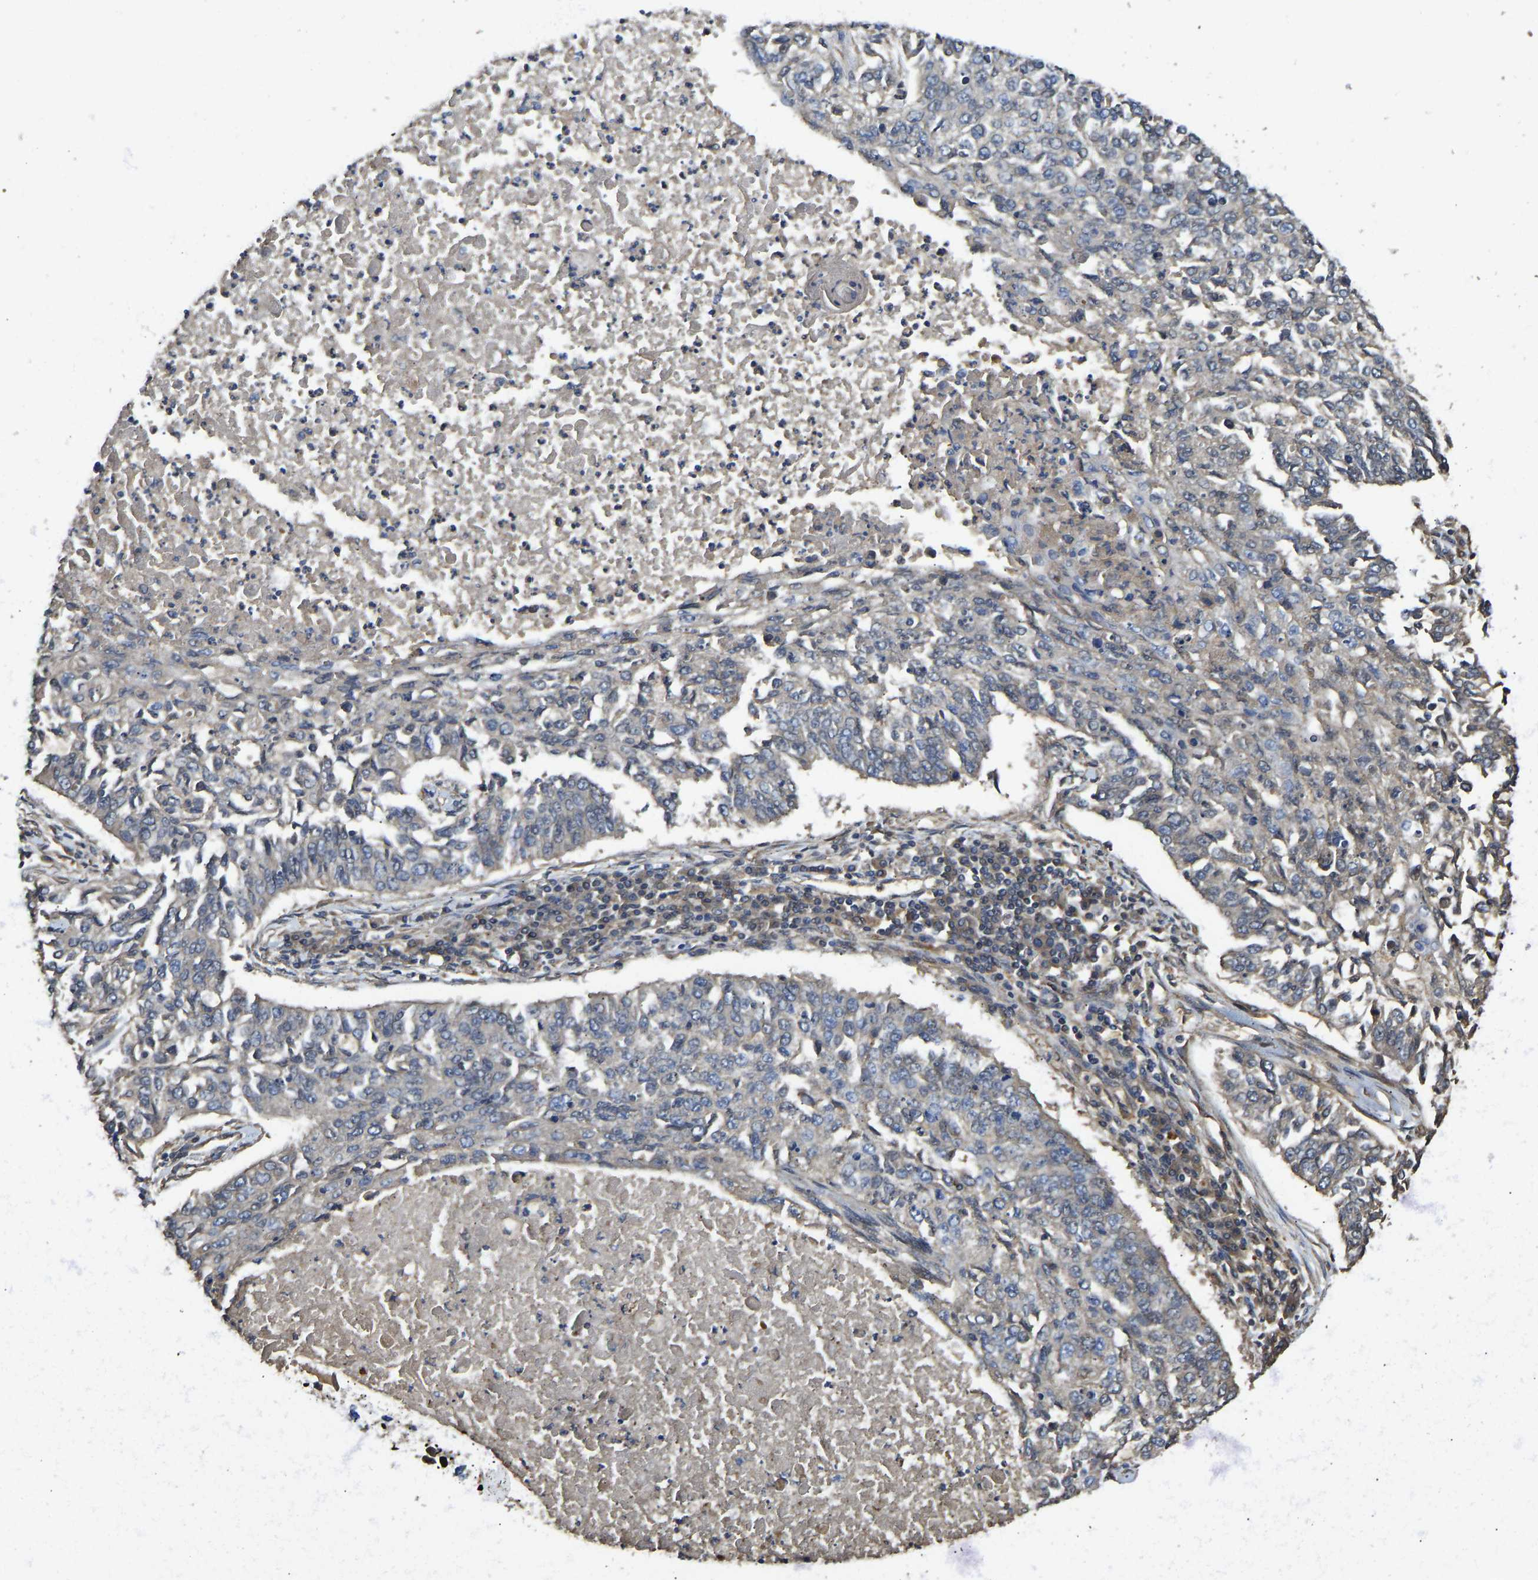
{"staining": {"intensity": "negative", "quantity": "none", "location": "none"}, "tissue": "lung cancer", "cell_type": "Tumor cells", "image_type": "cancer", "snomed": [{"axis": "morphology", "description": "Normal tissue, NOS"}, {"axis": "morphology", "description": "Squamous cell carcinoma, NOS"}, {"axis": "topography", "description": "Cartilage tissue"}, {"axis": "topography", "description": "Bronchus"}, {"axis": "topography", "description": "Lung"}], "caption": "Tumor cells are negative for brown protein staining in squamous cell carcinoma (lung).", "gene": "VCPKMT", "patient": {"sex": "female", "age": 49}}